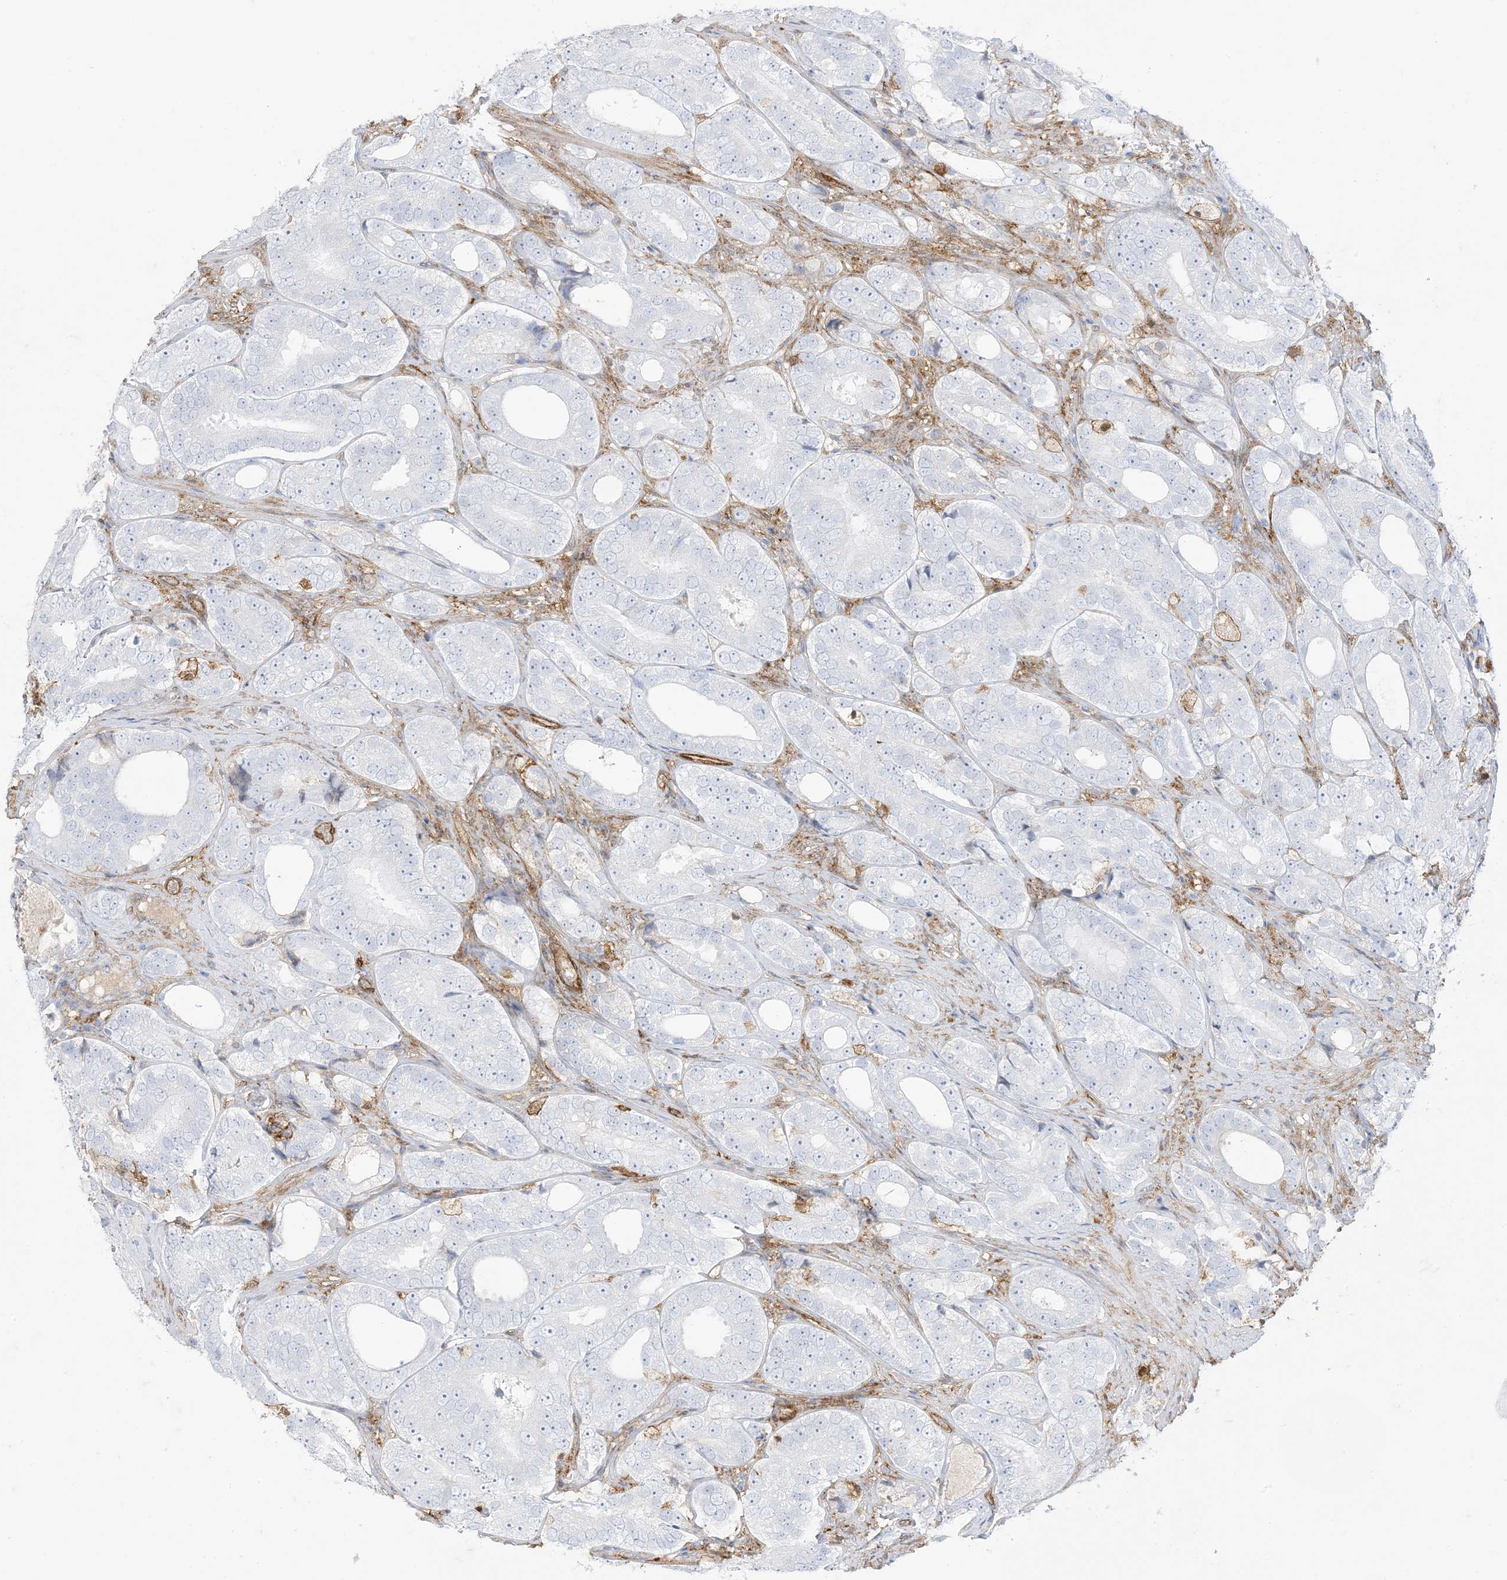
{"staining": {"intensity": "negative", "quantity": "none", "location": "none"}, "tissue": "prostate cancer", "cell_type": "Tumor cells", "image_type": "cancer", "snomed": [{"axis": "morphology", "description": "Adenocarcinoma, High grade"}, {"axis": "topography", "description": "Prostate"}], "caption": "This is an IHC histopathology image of prostate cancer. There is no expression in tumor cells.", "gene": "GSN", "patient": {"sex": "male", "age": 56}}